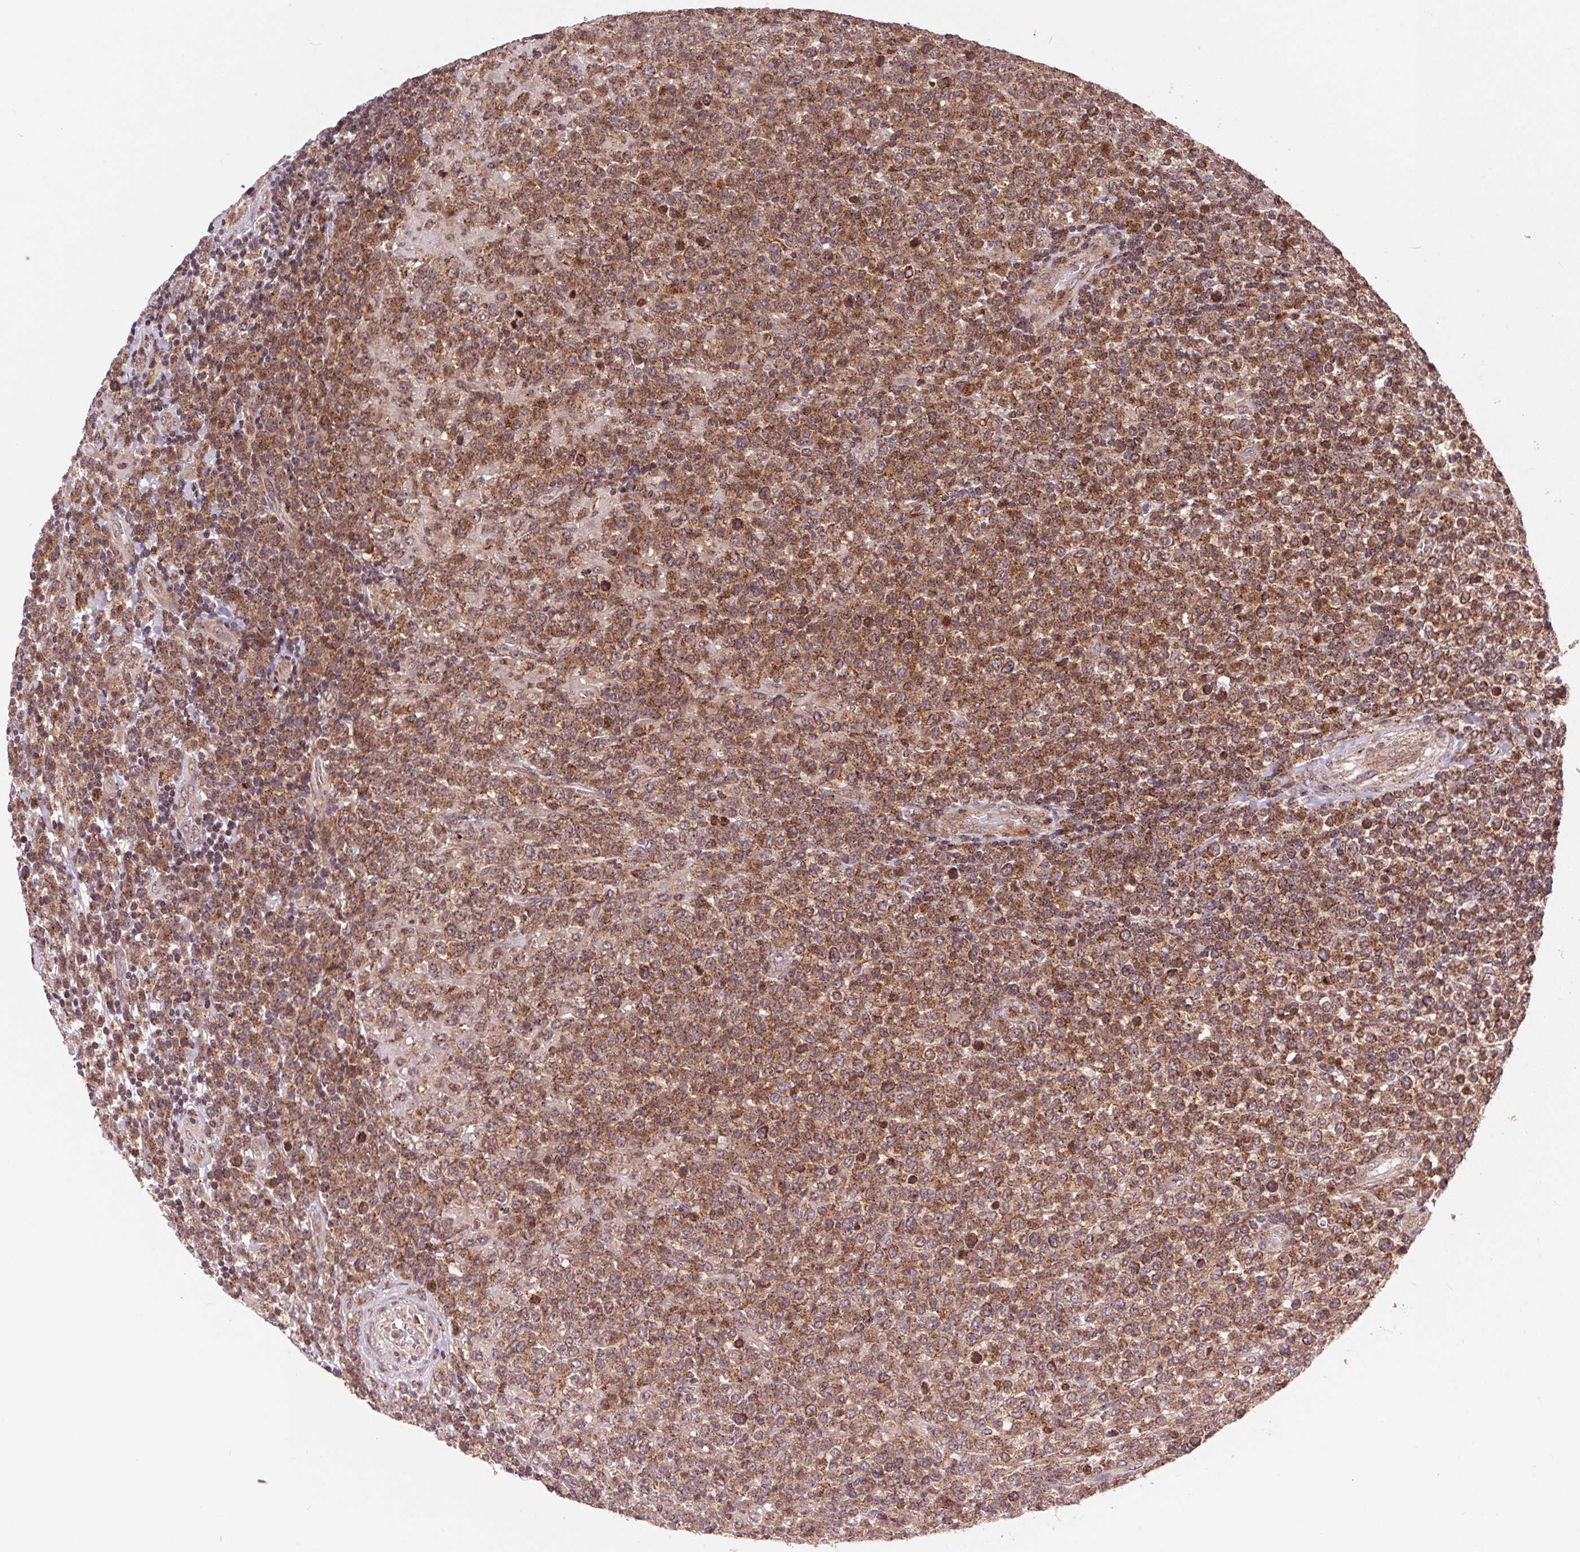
{"staining": {"intensity": "moderate", "quantity": ">75%", "location": "cytoplasmic/membranous"}, "tissue": "lymphoma", "cell_type": "Tumor cells", "image_type": "cancer", "snomed": [{"axis": "morphology", "description": "Malignant lymphoma, non-Hodgkin's type, High grade"}, {"axis": "topography", "description": "Soft tissue"}], "caption": "Approximately >75% of tumor cells in lymphoma display moderate cytoplasmic/membranous protein staining as visualized by brown immunohistochemical staining.", "gene": "CHMP4B", "patient": {"sex": "female", "age": 56}}